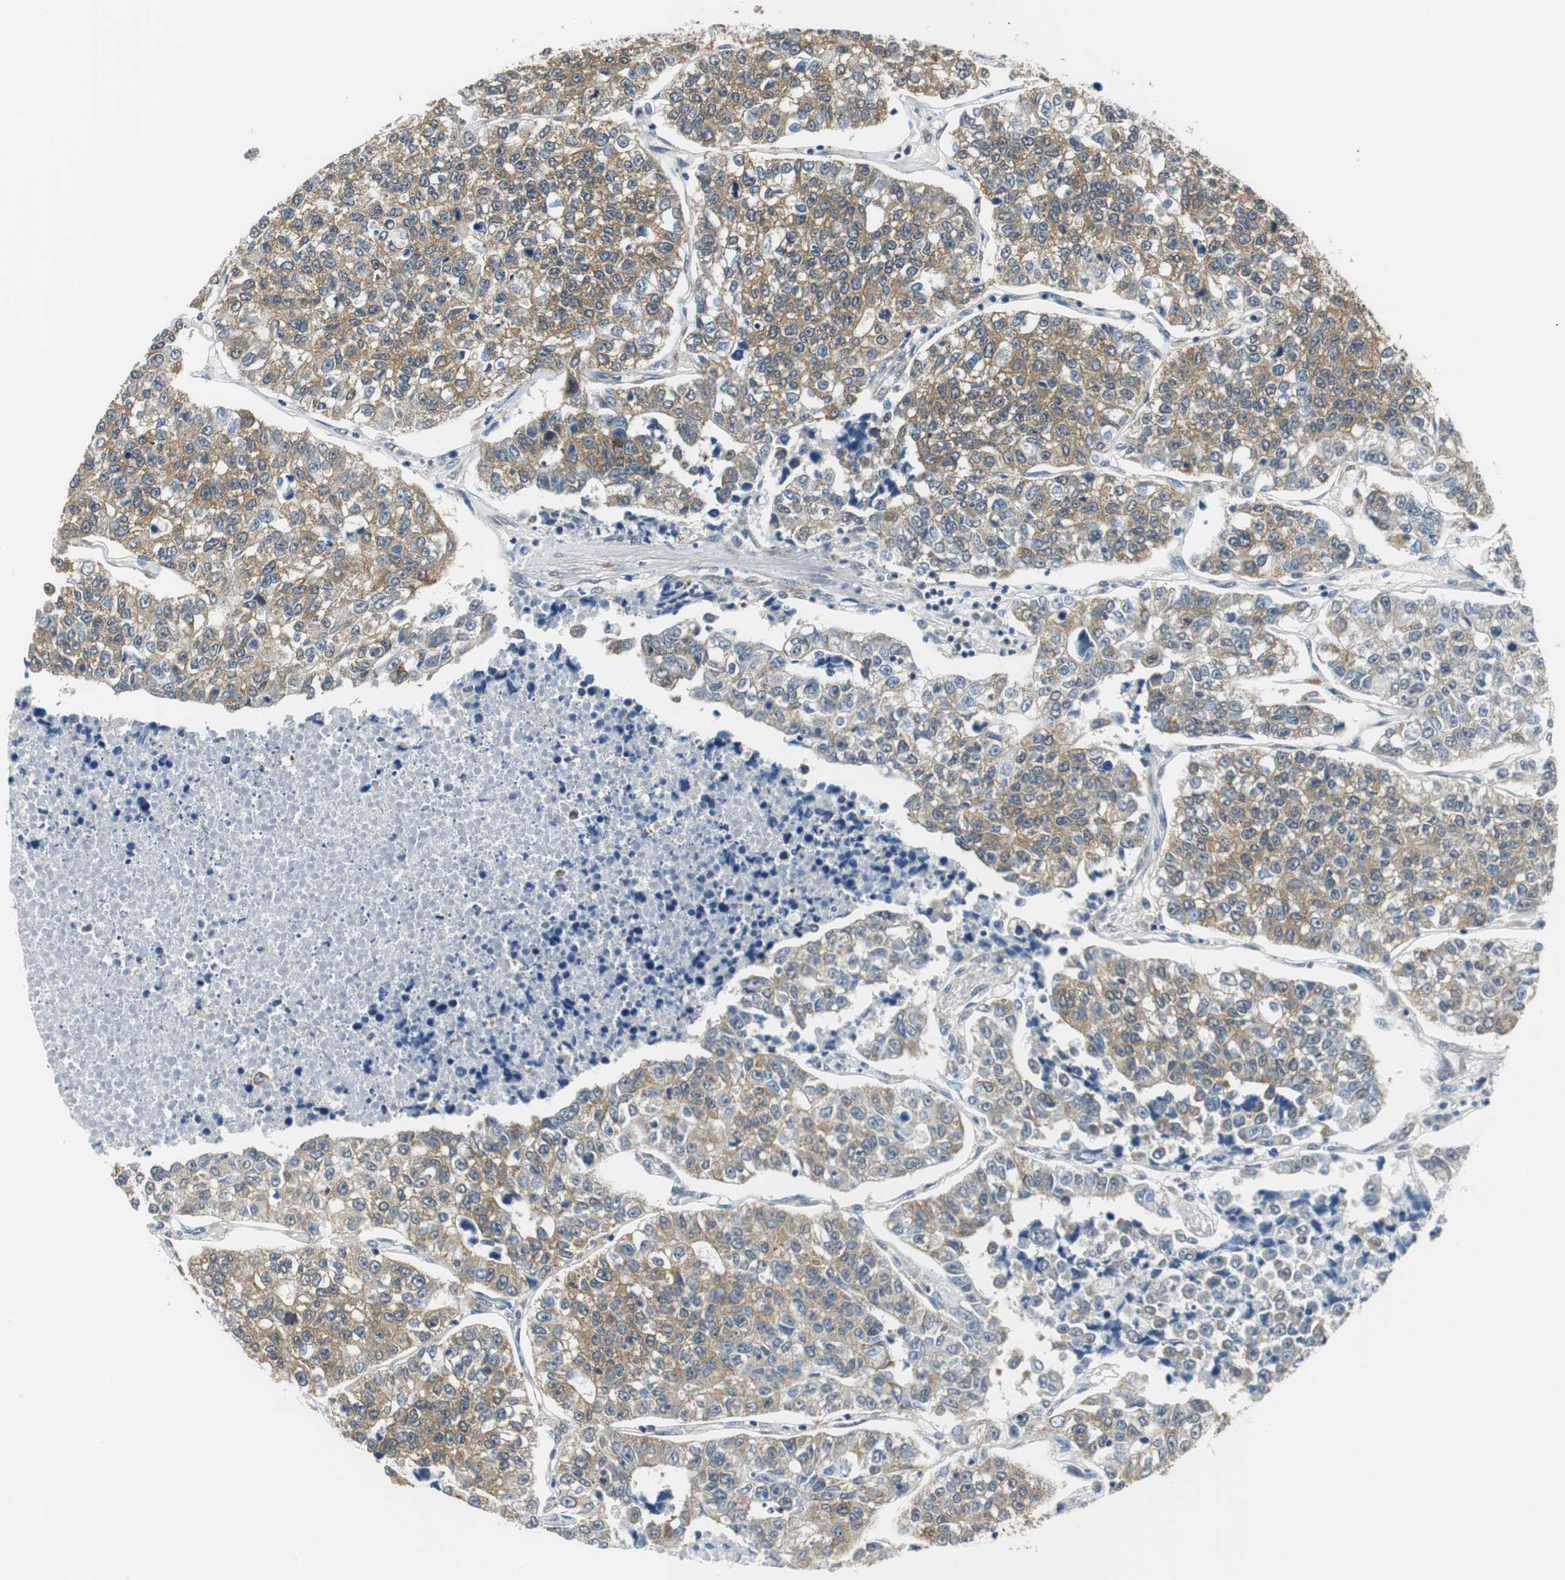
{"staining": {"intensity": "moderate", "quantity": ">75%", "location": "cytoplasmic/membranous"}, "tissue": "lung cancer", "cell_type": "Tumor cells", "image_type": "cancer", "snomed": [{"axis": "morphology", "description": "Adenocarcinoma, NOS"}, {"axis": "topography", "description": "Lung"}], "caption": "Tumor cells reveal medium levels of moderate cytoplasmic/membranous staining in approximately >75% of cells in human adenocarcinoma (lung). (Stains: DAB (3,3'-diaminobenzidine) in brown, nuclei in blue, Microscopy: brightfield microscopy at high magnification).", "gene": "CNOT3", "patient": {"sex": "male", "age": 49}}